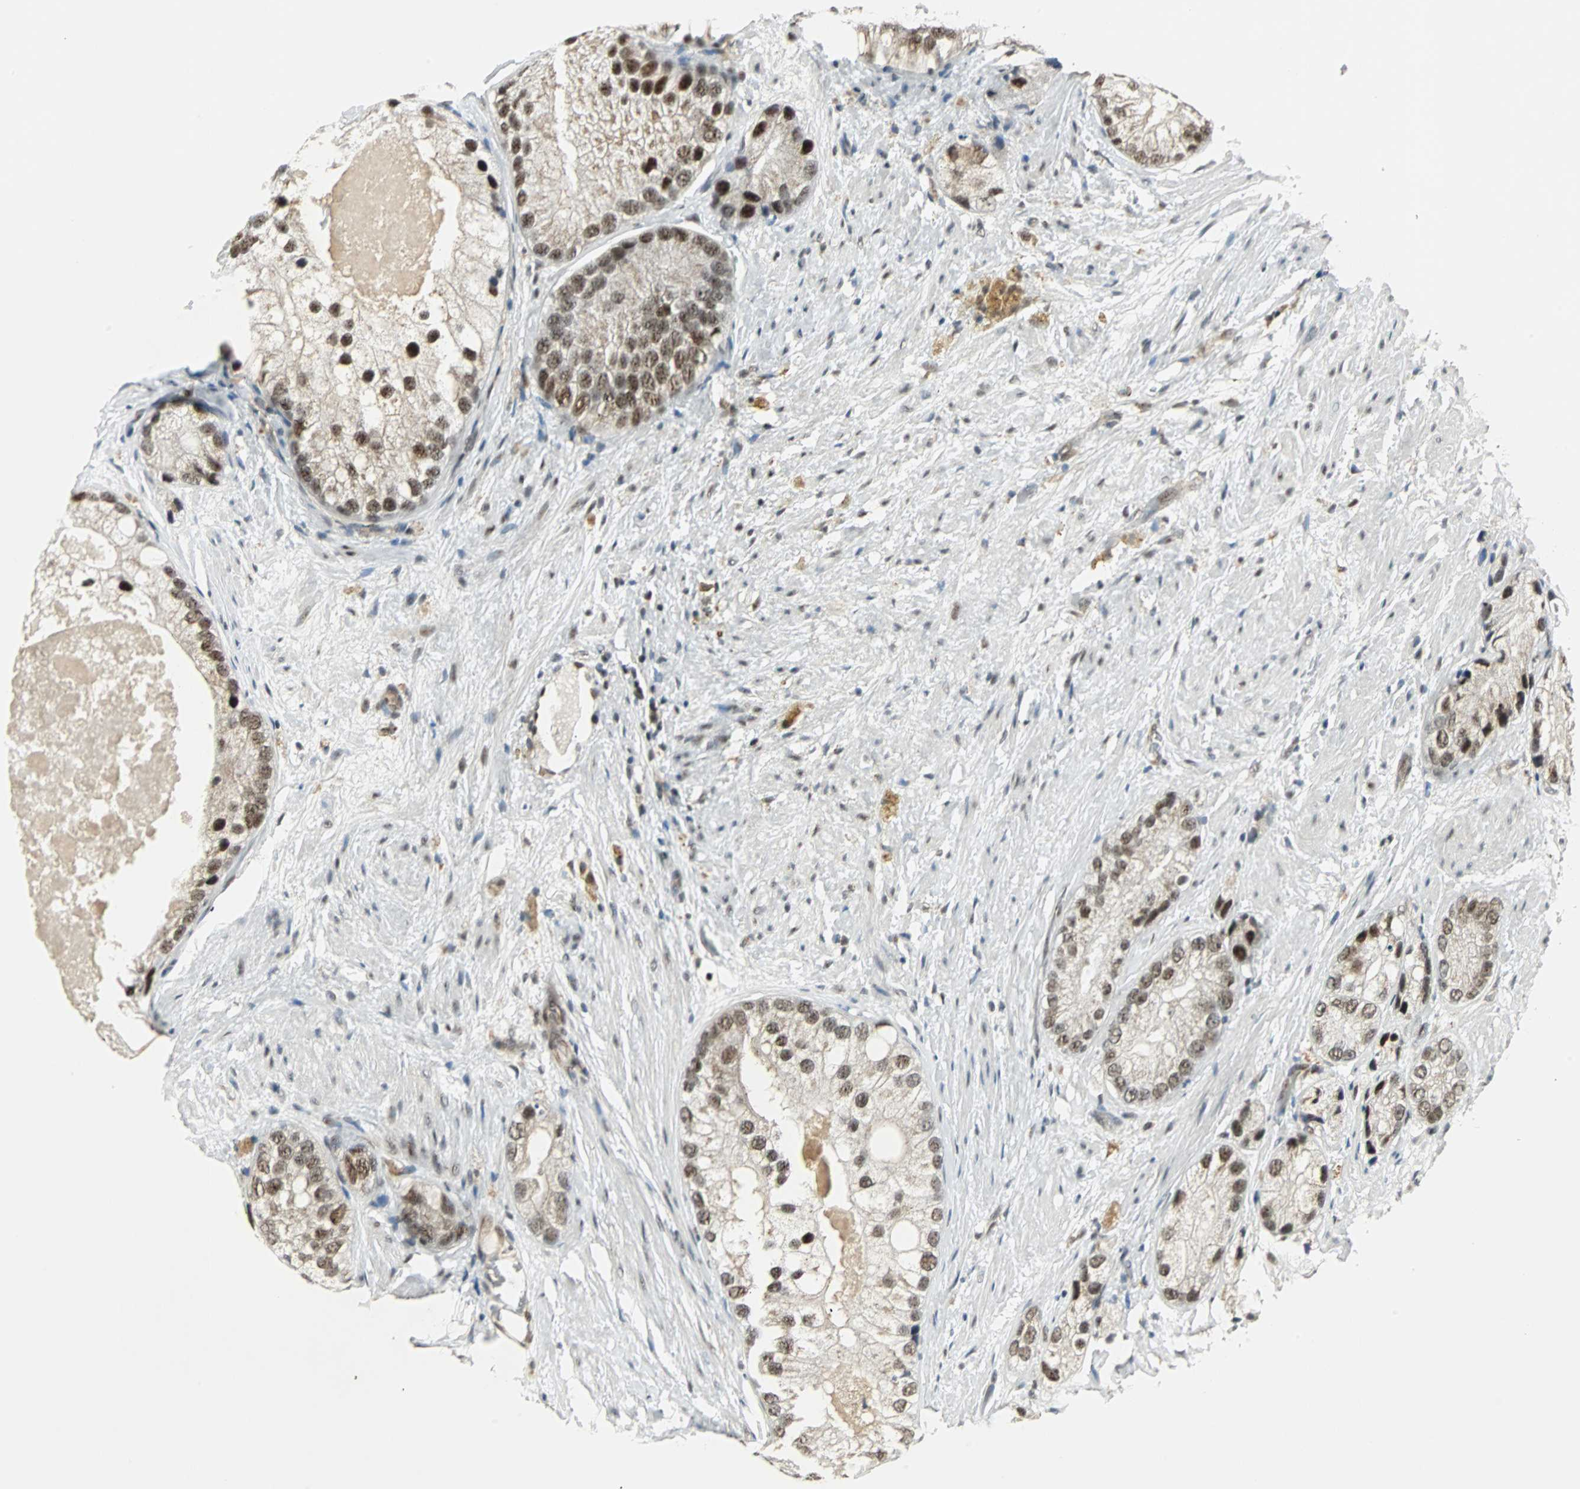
{"staining": {"intensity": "strong", "quantity": ">75%", "location": "nuclear"}, "tissue": "prostate cancer", "cell_type": "Tumor cells", "image_type": "cancer", "snomed": [{"axis": "morphology", "description": "Adenocarcinoma, Low grade"}, {"axis": "topography", "description": "Prostate"}], "caption": "Tumor cells demonstrate high levels of strong nuclear expression in approximately >75% of cells in prostate cancer. Immunohistochemistry (ihc) stains the protein in brown and the nuclei are stained blue.", "gene": "MED4", "patient": {"sex": "male", "age": 69}}